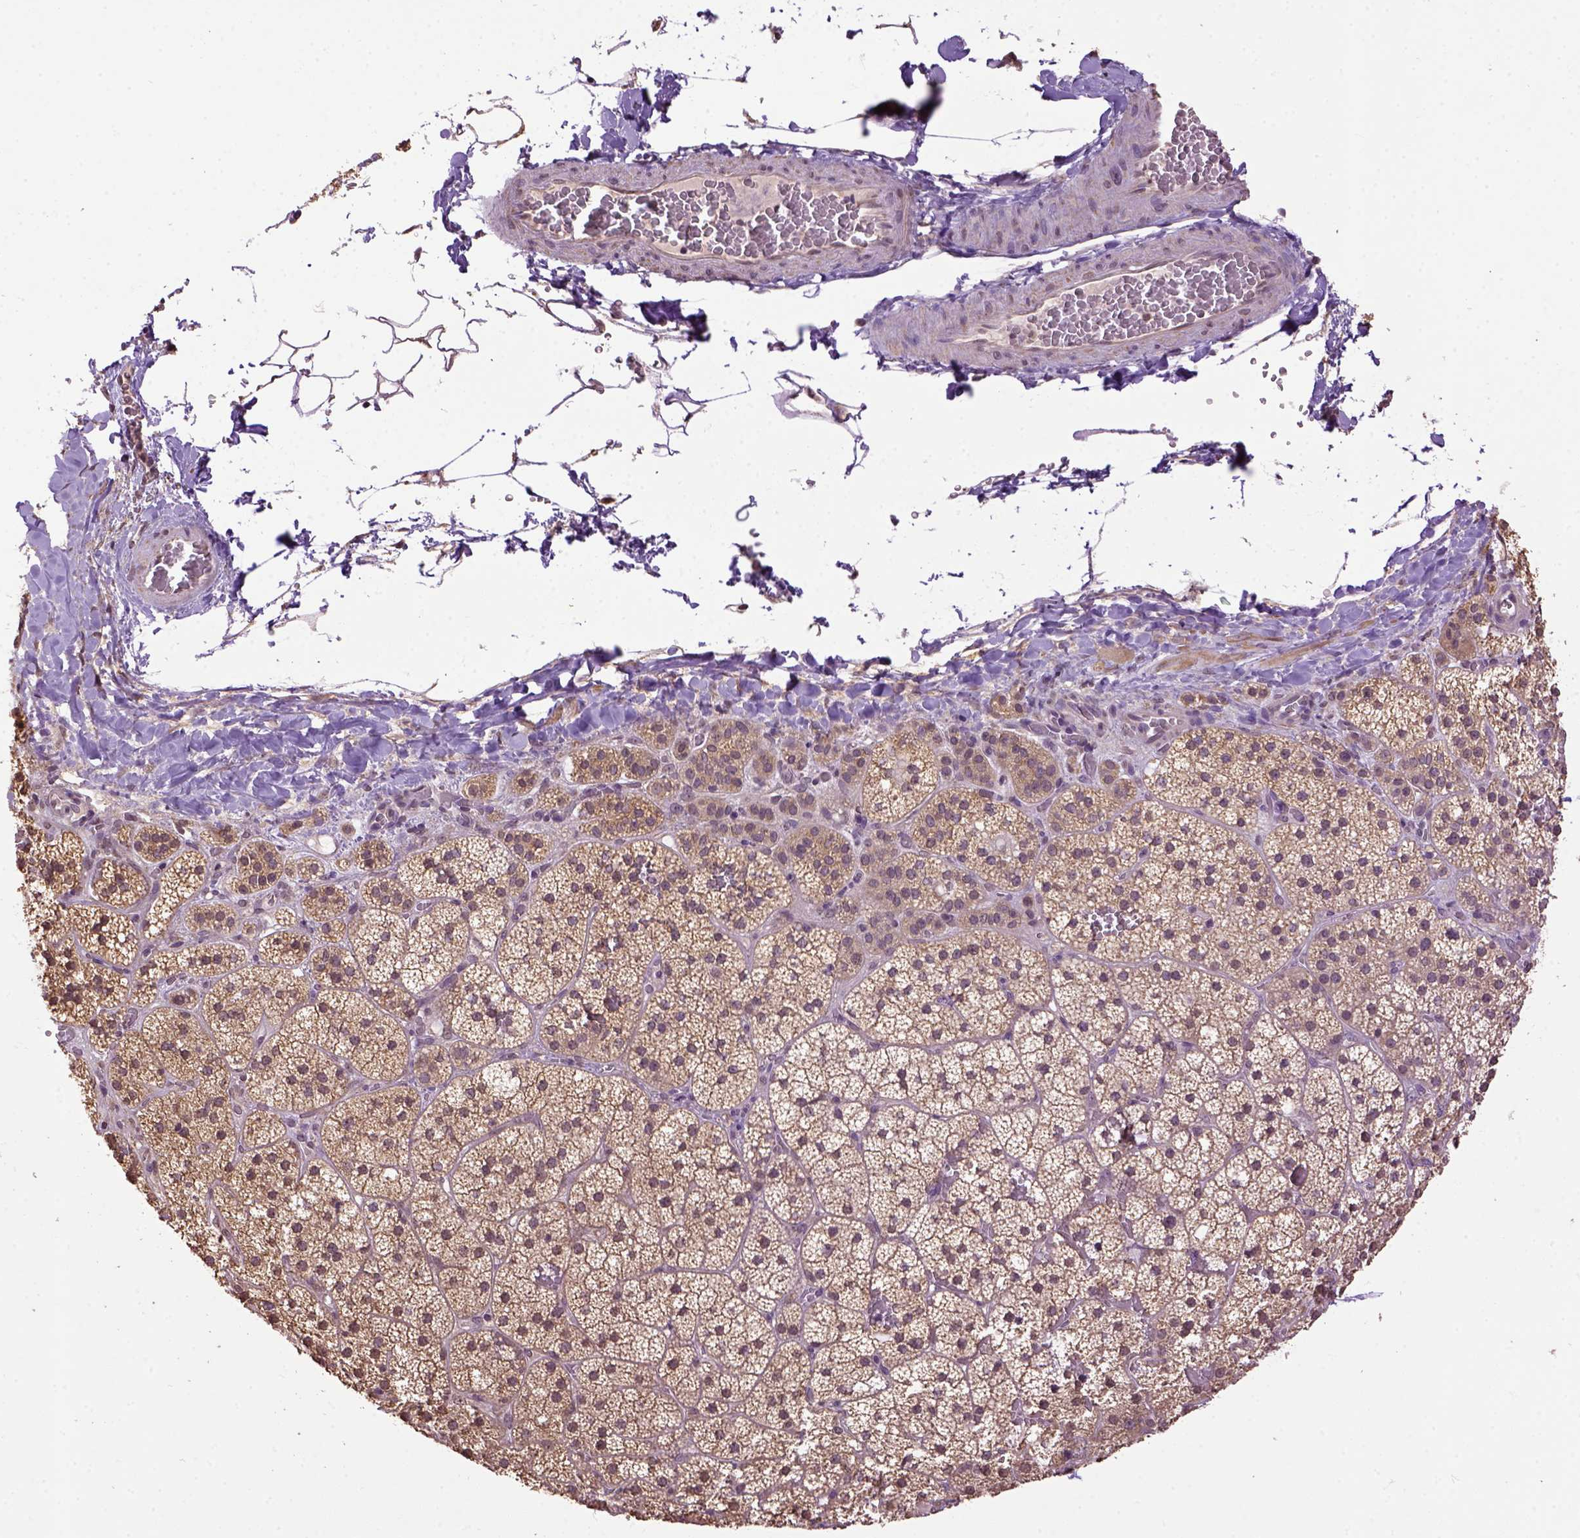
{"staining": {"intensity": "moderate", "quantity": "25%-75%", "location": "cytoplasmic/membranous"}, "tissue": "adrenal gland", "cell_type": "Glandular cells", "image_type": "normal", "snomed": [{"axis": "morphology", "description": "Normal tissue, NOS"}, {"axis": "topography", "description": "Adrenal gland"}], "caption": "Protein expression analysis of unremarkable adrenal gland displays moderate cytoplasmic/membranous expression in approximately 25%-75% of glandular cells. (DAB IHC with brightfield microscopy, high magnification).", "gene": "WDR17", "patient": {"sex": "male", "age": 53}}